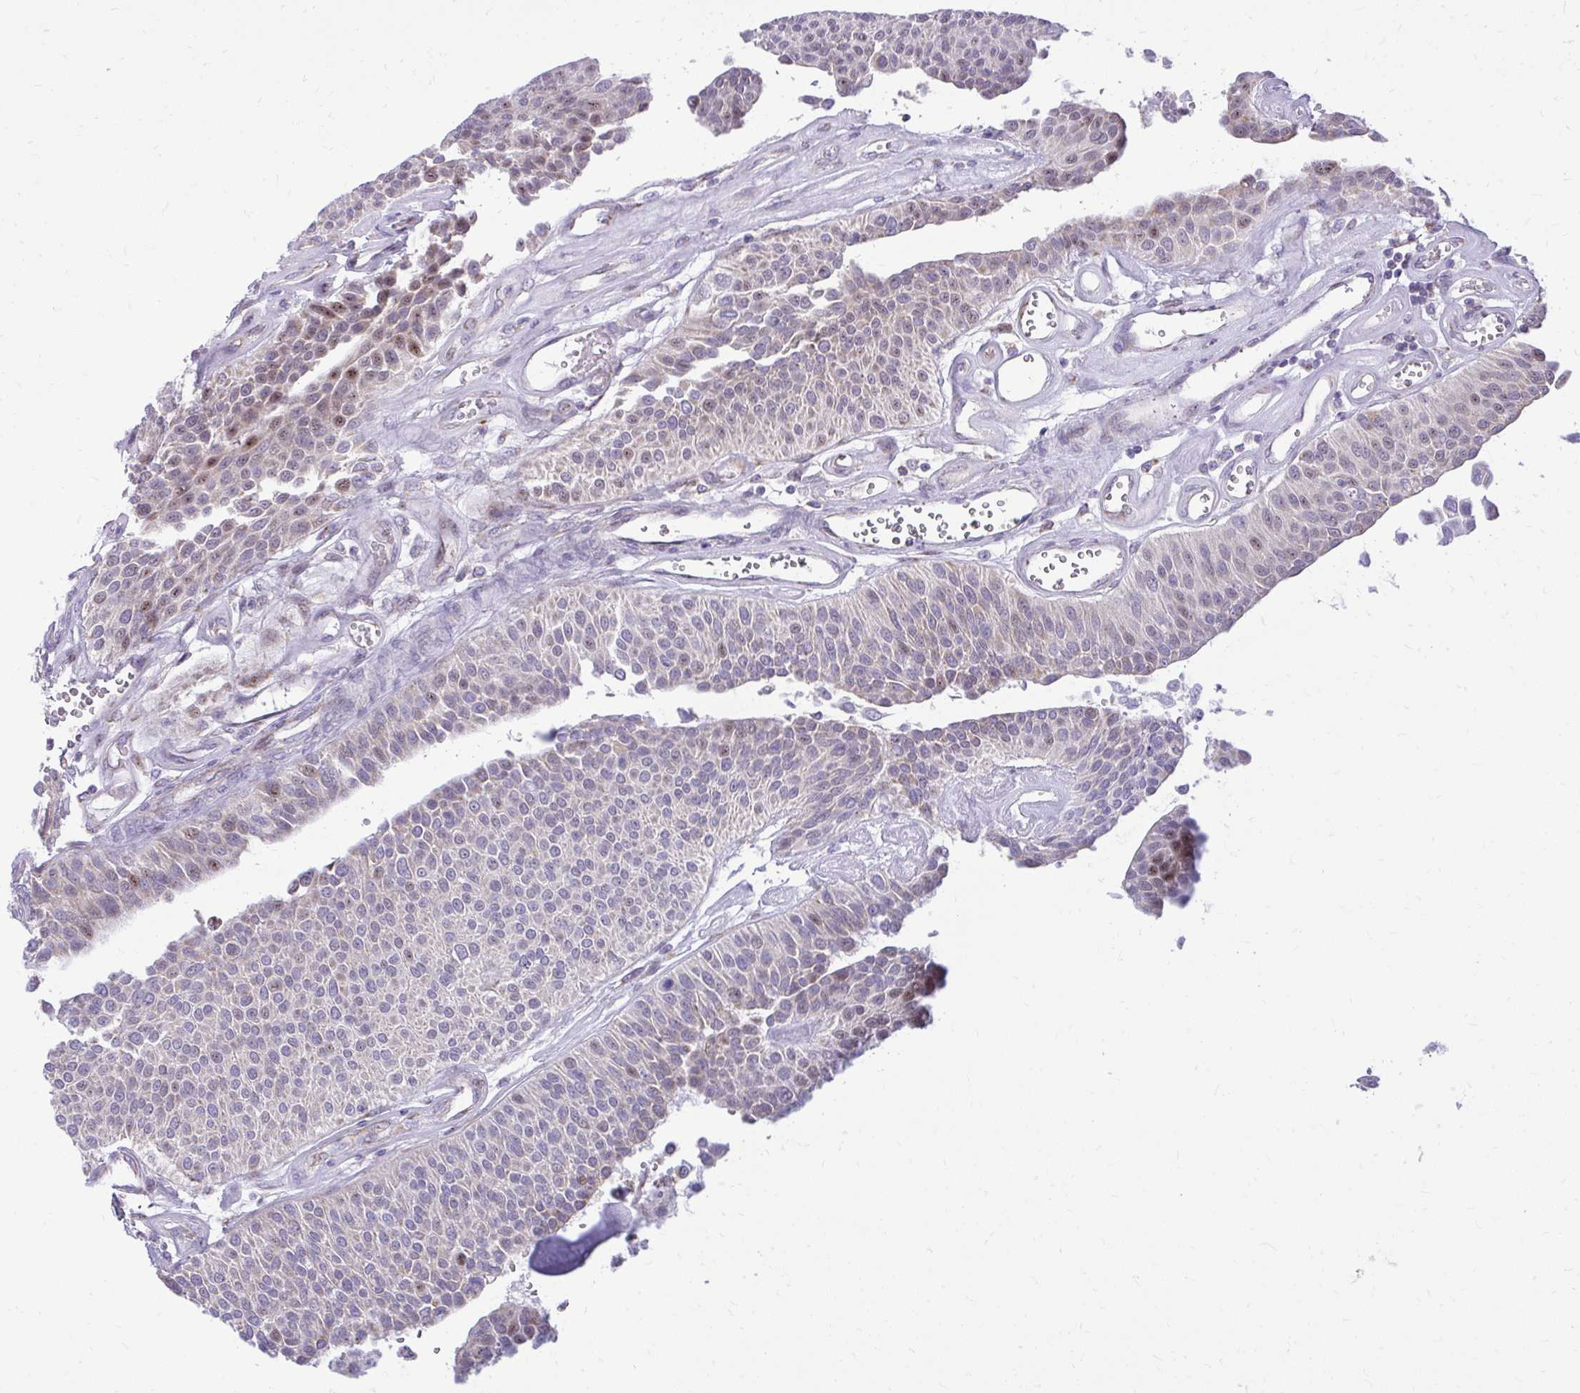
{"staining": {"intensity": "moderate", "quantity": "<25%", "location": "nuclear"}, "tissue": "urothelial cancer", "cell_type": "Tumor cells", "image_type": "cancer", "snomed": [{"axis": "morphology", "description": "Urothelial carcinoma, NOS"}, {"axis": "topography", "description": "Urinary bladder"}], "caption": "This image exhibits IHC staining of urothelial cancer, with low moderate nuclear positivity in about <25% of tumor cells.", "gene": "GPRIN3", "patient": {"sex": "male", "age": 55}}